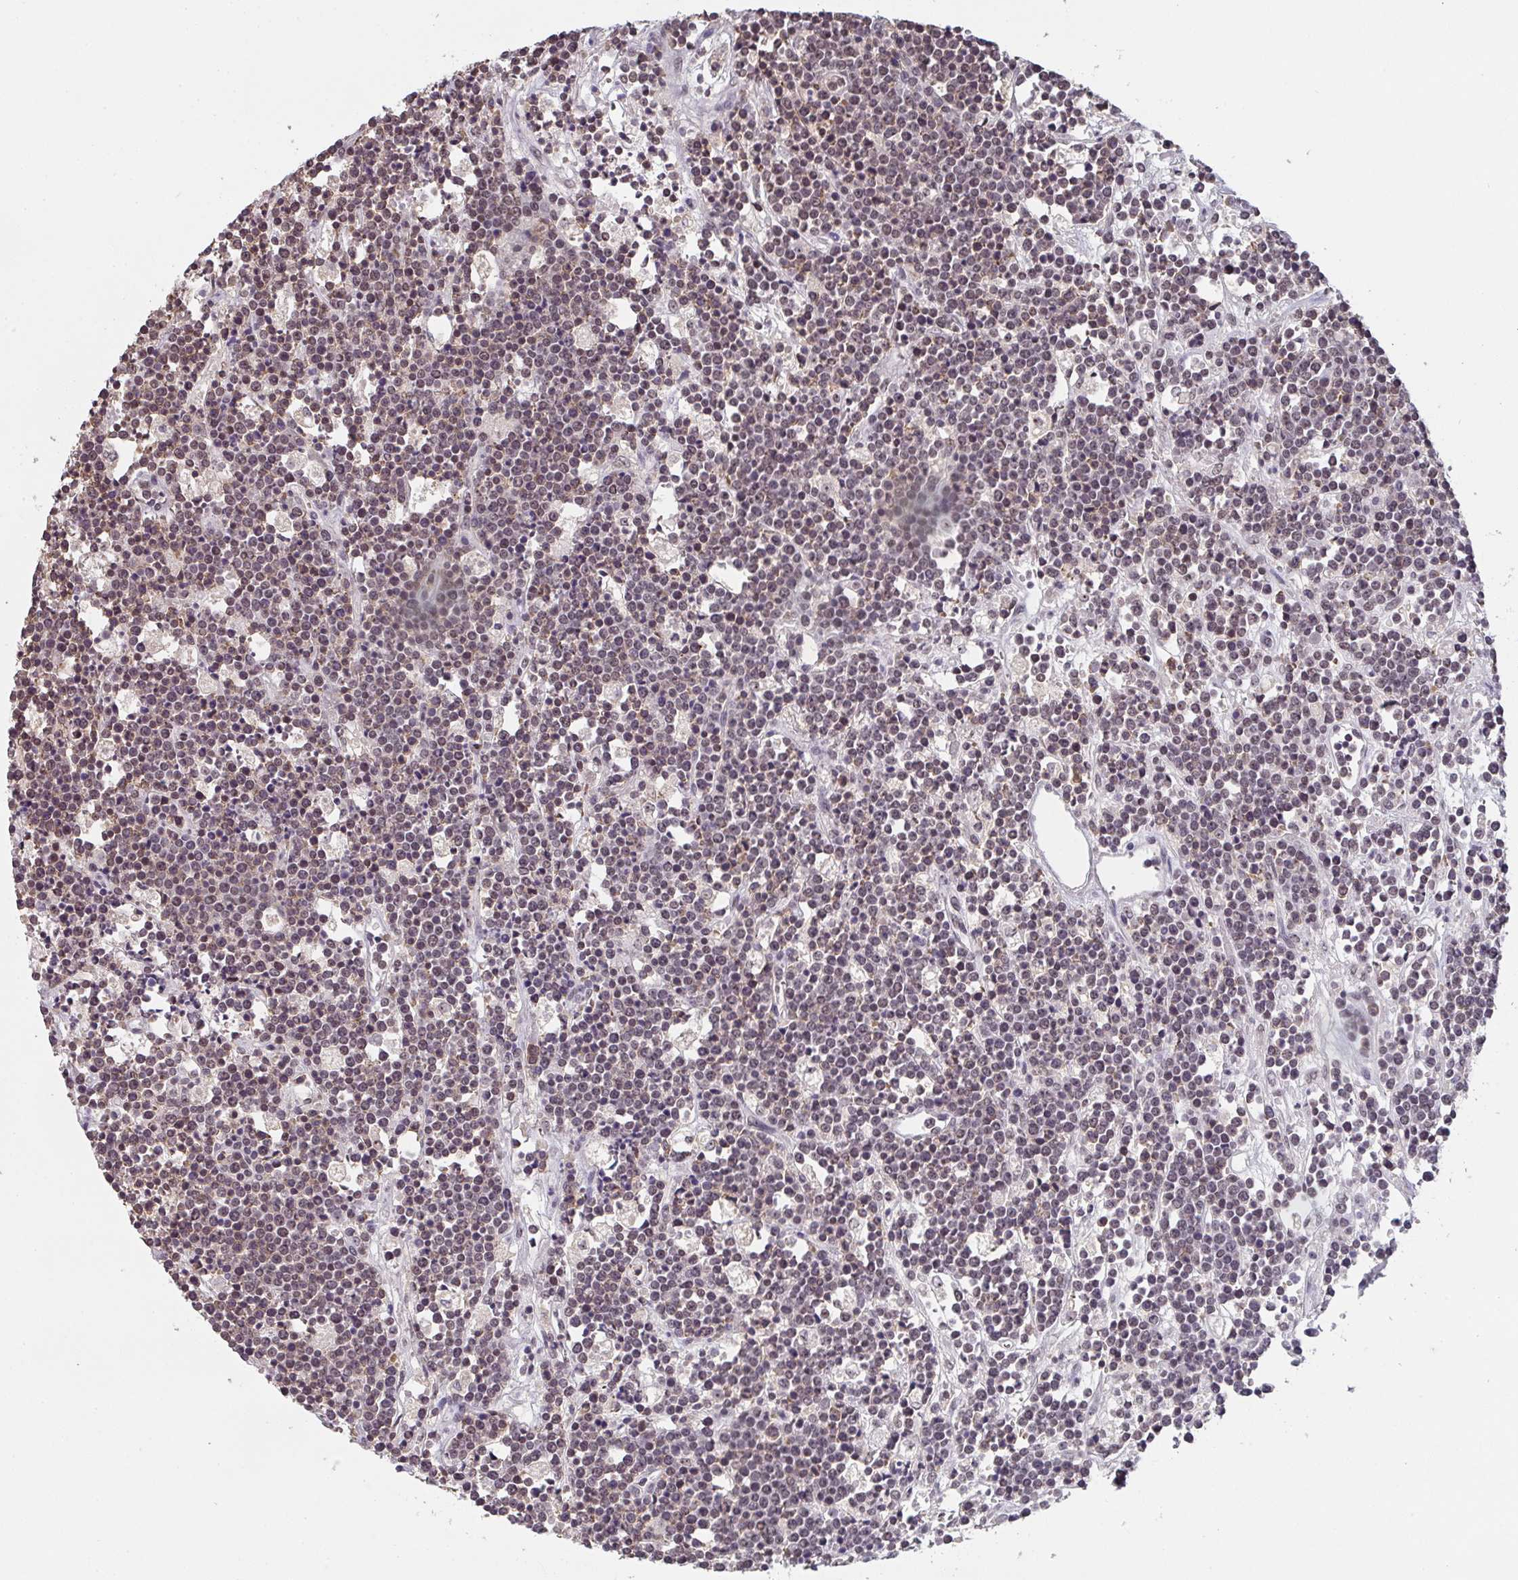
{"staining": {"intensity": "weak", "quantity": "25%-75%", "location": "nuclear"}, "tissue": "lymphoma", "cell_type": "Tumor cells", "image_type": "cancer", "snomed": [{"axis": "morphology", "description": "Malignant lymphoma, non-Hodgkin's type, High grade"}, {"axis": "topography", "description": "Ovary"}], "caption": "About 25%-75% of tumor cells in lymphoma show weak nuclear protein staining as visualized by brown immunohistochemical staining.", "gene": "DKC1", "patient": {"sex": "female", "age": 56}}